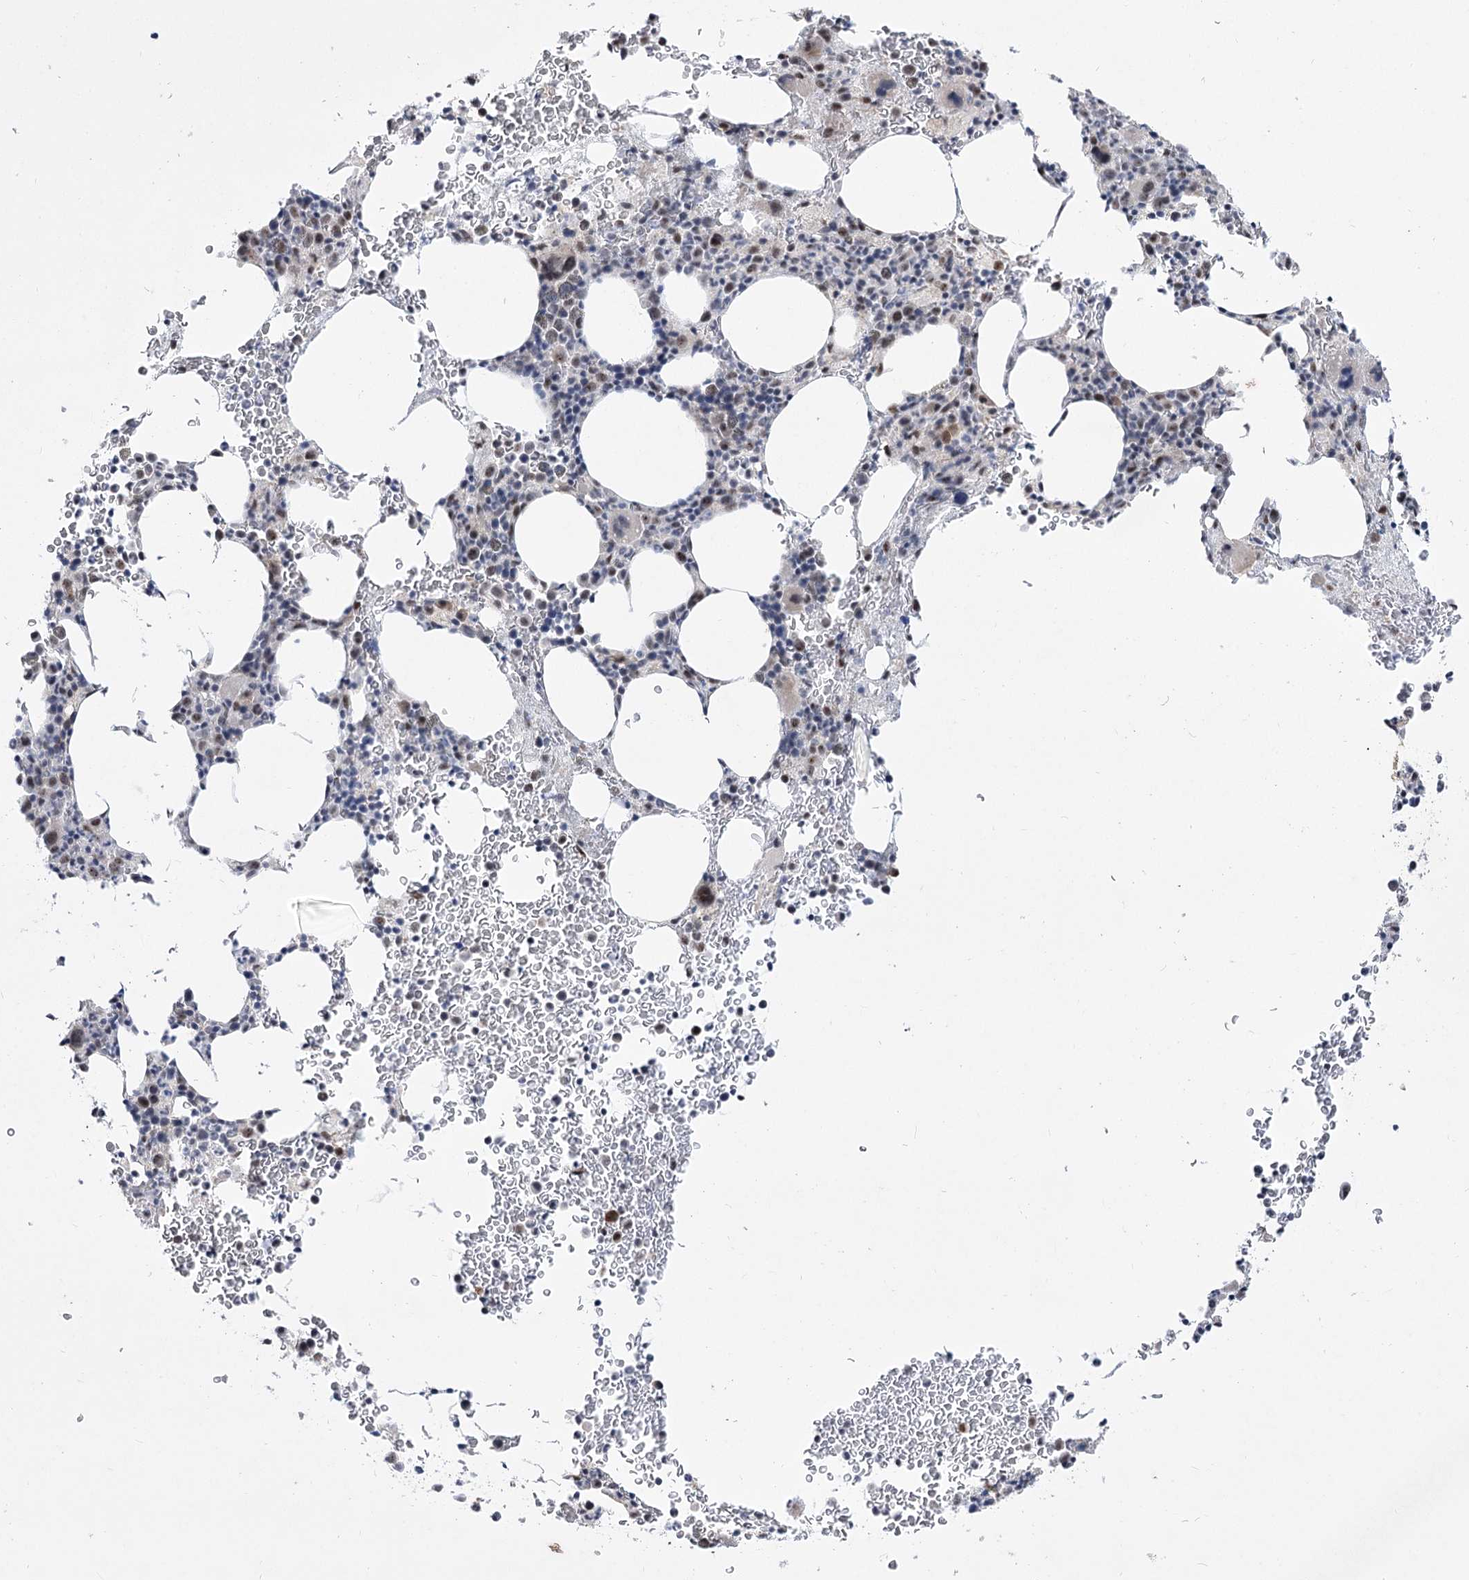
{"staining": {"intensity": "moderate", "quantity": "<25%", "location": "nuclear"}, "tissue": "bone marrow", "cell_type": "Hematopoietic cells", "image_type": "normal", "snomed": [{"axis": "morphology", "description": "Normal tissue, NOS"}, {"axis": "topography", "description": "Bone marrow"}], "caption": "Immunohistochemical staining of normal bone marrow exhibits moderate nuclear protein positivity in approximately <25% of hematopoietic cells.", "gene": "DDX50", "patient": {"sex": "male", "age": 79}}